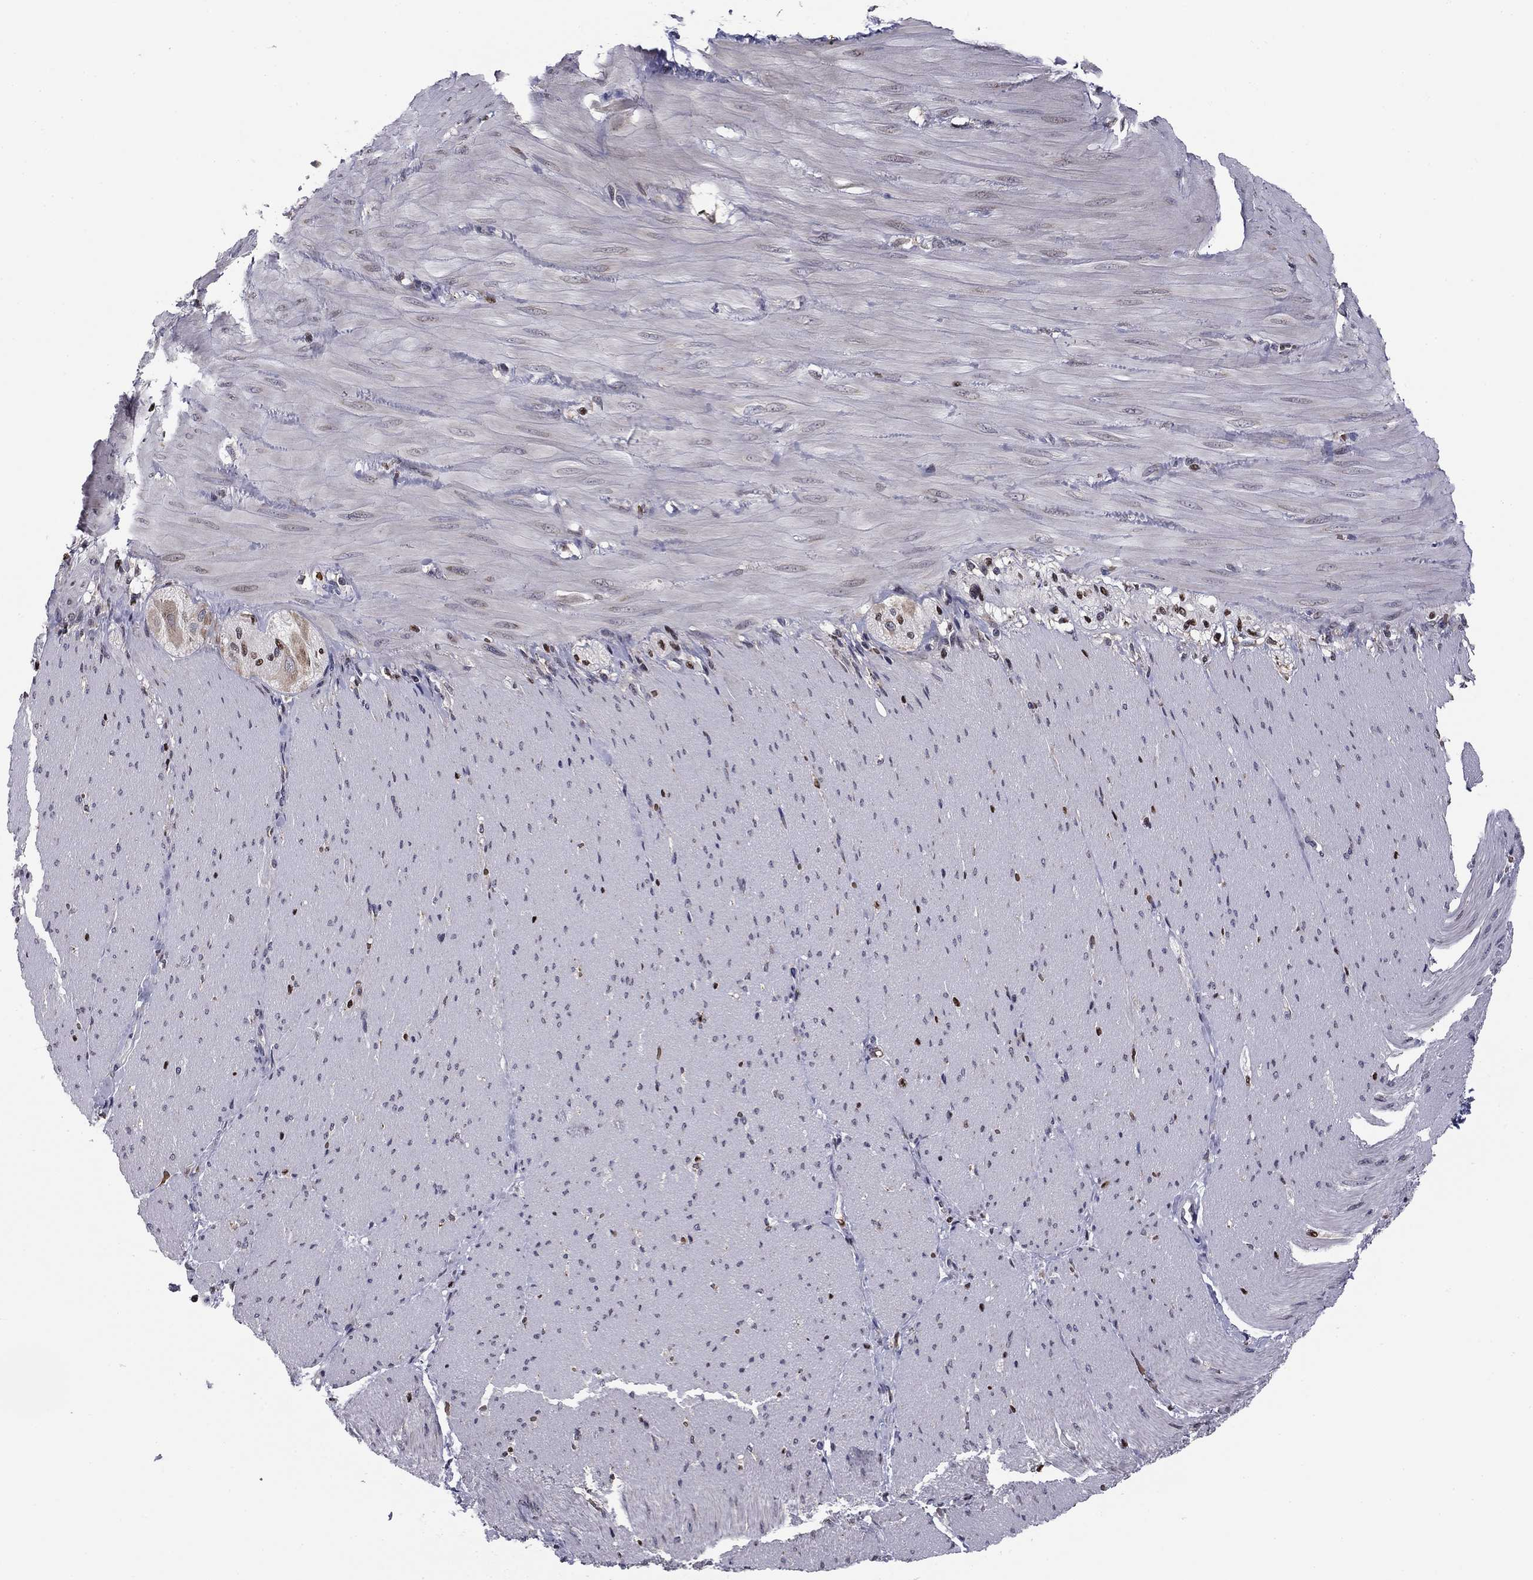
{"staining": {"intensity": "negative", "quantity": "none", "location": "none"}, "tissue": "soft tissue", "cell_type": "Fibroblasts", "image_type": "normal", "snomed": [{"axis": "morphology", "description": "Normal tissue, NOS"}, {"axis": "topography", "description": "Smooth muscle"}, {"axis": "topography", "description": "Duodenum"}, {"axis": "topography", "description": "Peripheral nerve tissue"}], "caption": "High power microscopy micrograph of an immunohistochemistry (IHC) micrograph of benign soft tissue, revealing no significant expression in fibroblasts.", "gene": "HSPB2", "patient": {"sex": "female", "age": 61}}